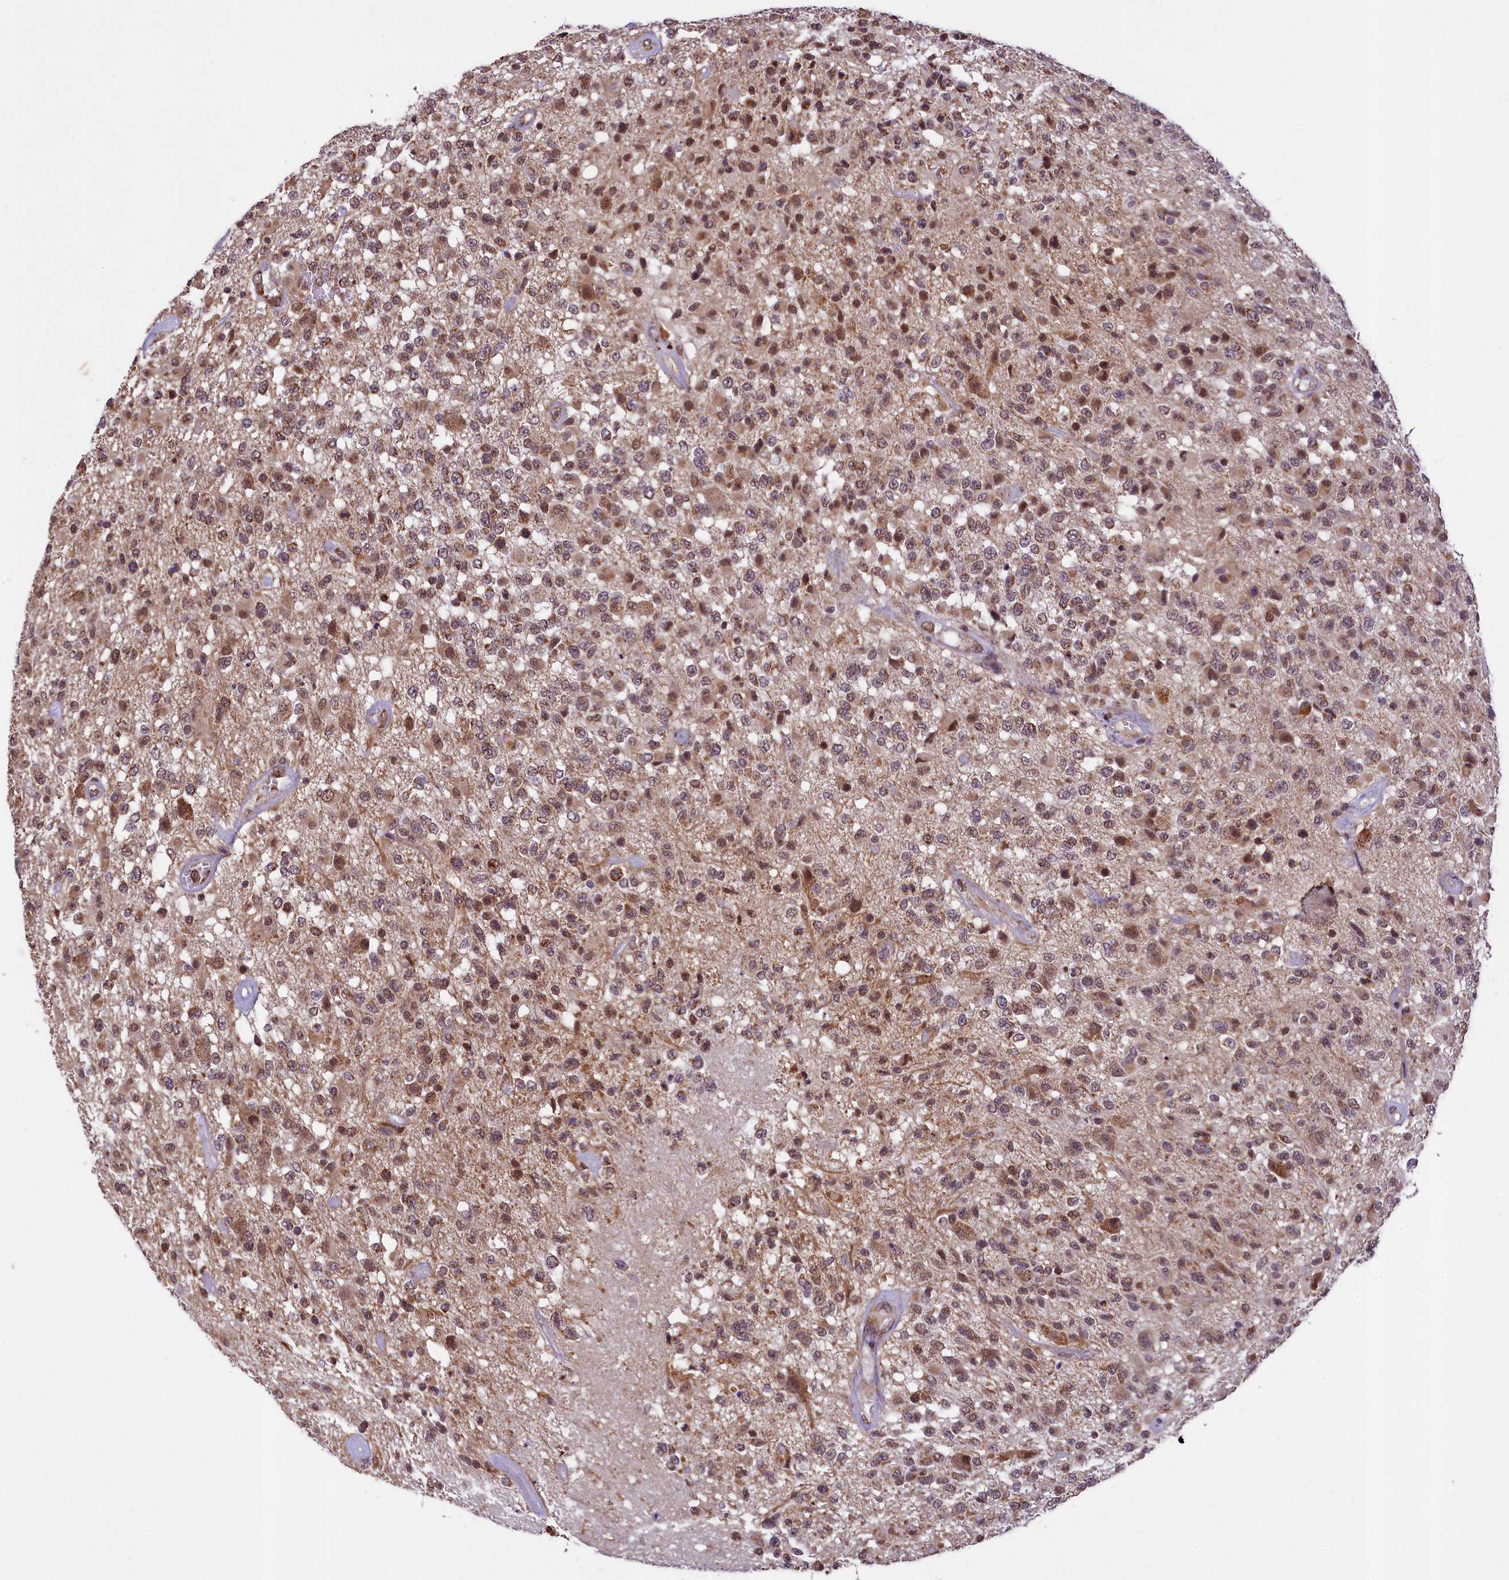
{"staining": {"intensity": "moderate", "quantity": "25%-75%", "location": "nuclear"}, "tissue": "glioma", "cell_type": "Tumor cells", "image_type": "cancer", "snomed": [{"axis": "morphology", "description": "Glioma, malignant, High grade"}, {"axis": "morphology", "description": "Glioblastoma, NOS"}, {"axis": "topography", "description": "Brain"}], "caption": "Immunohistochemistry photomicrograph of glioblastoma stained for a protein (brown), which shows medium levels of moderate nuclear staining in approximately 25%-75% of tumor cells.", "gene": "PAF1", "patient": {"sex": "male", "age": 60}}